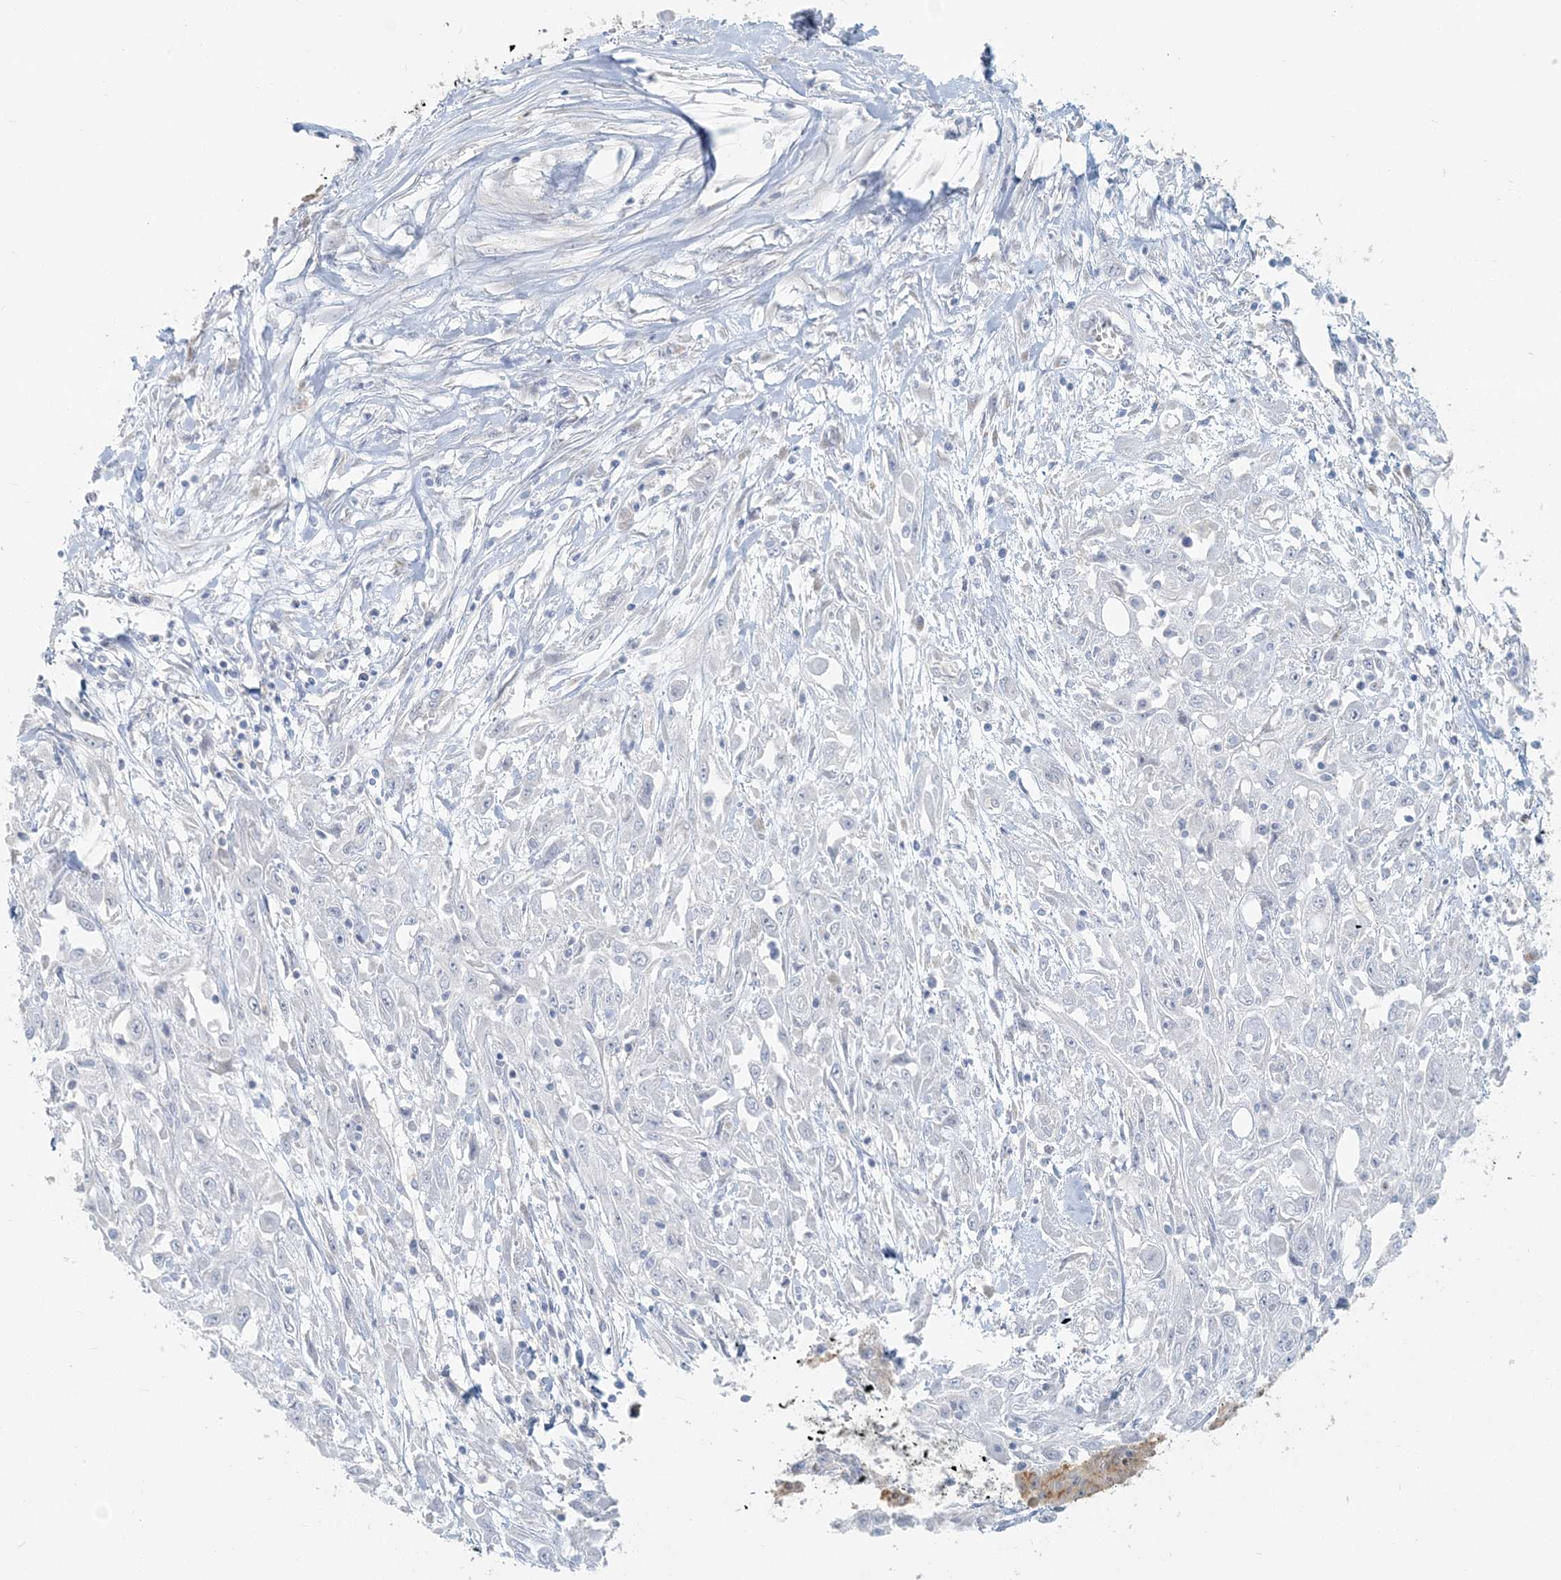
{"staining": {"intensity": "negative", "quantity": "none", "location": "none"}, "tissue": "skin cancer", "cell_type": "Tumor cells", "image_type": "cancer", "snomed": [{"axis": "morphology", "description": "Squamous cell carcinoma, NOS"}, {"axis": "morphology", "description": "Squamous cell carcinoma, metastatic, NOS"}, {"axis": "topography", "description": "Skin"}, {"axis": "topography", "description": "Lymph node"}], "caption": "The IHC image has no significant expression in tumor cells of squamous cell carcinoma (skin) tissue. The staining is performed using DAB brown chromogen with nuclei counter-stained in using hematoxylin.", "gene": "HACL1", "patient": {"sex": "male", "age": 75}}